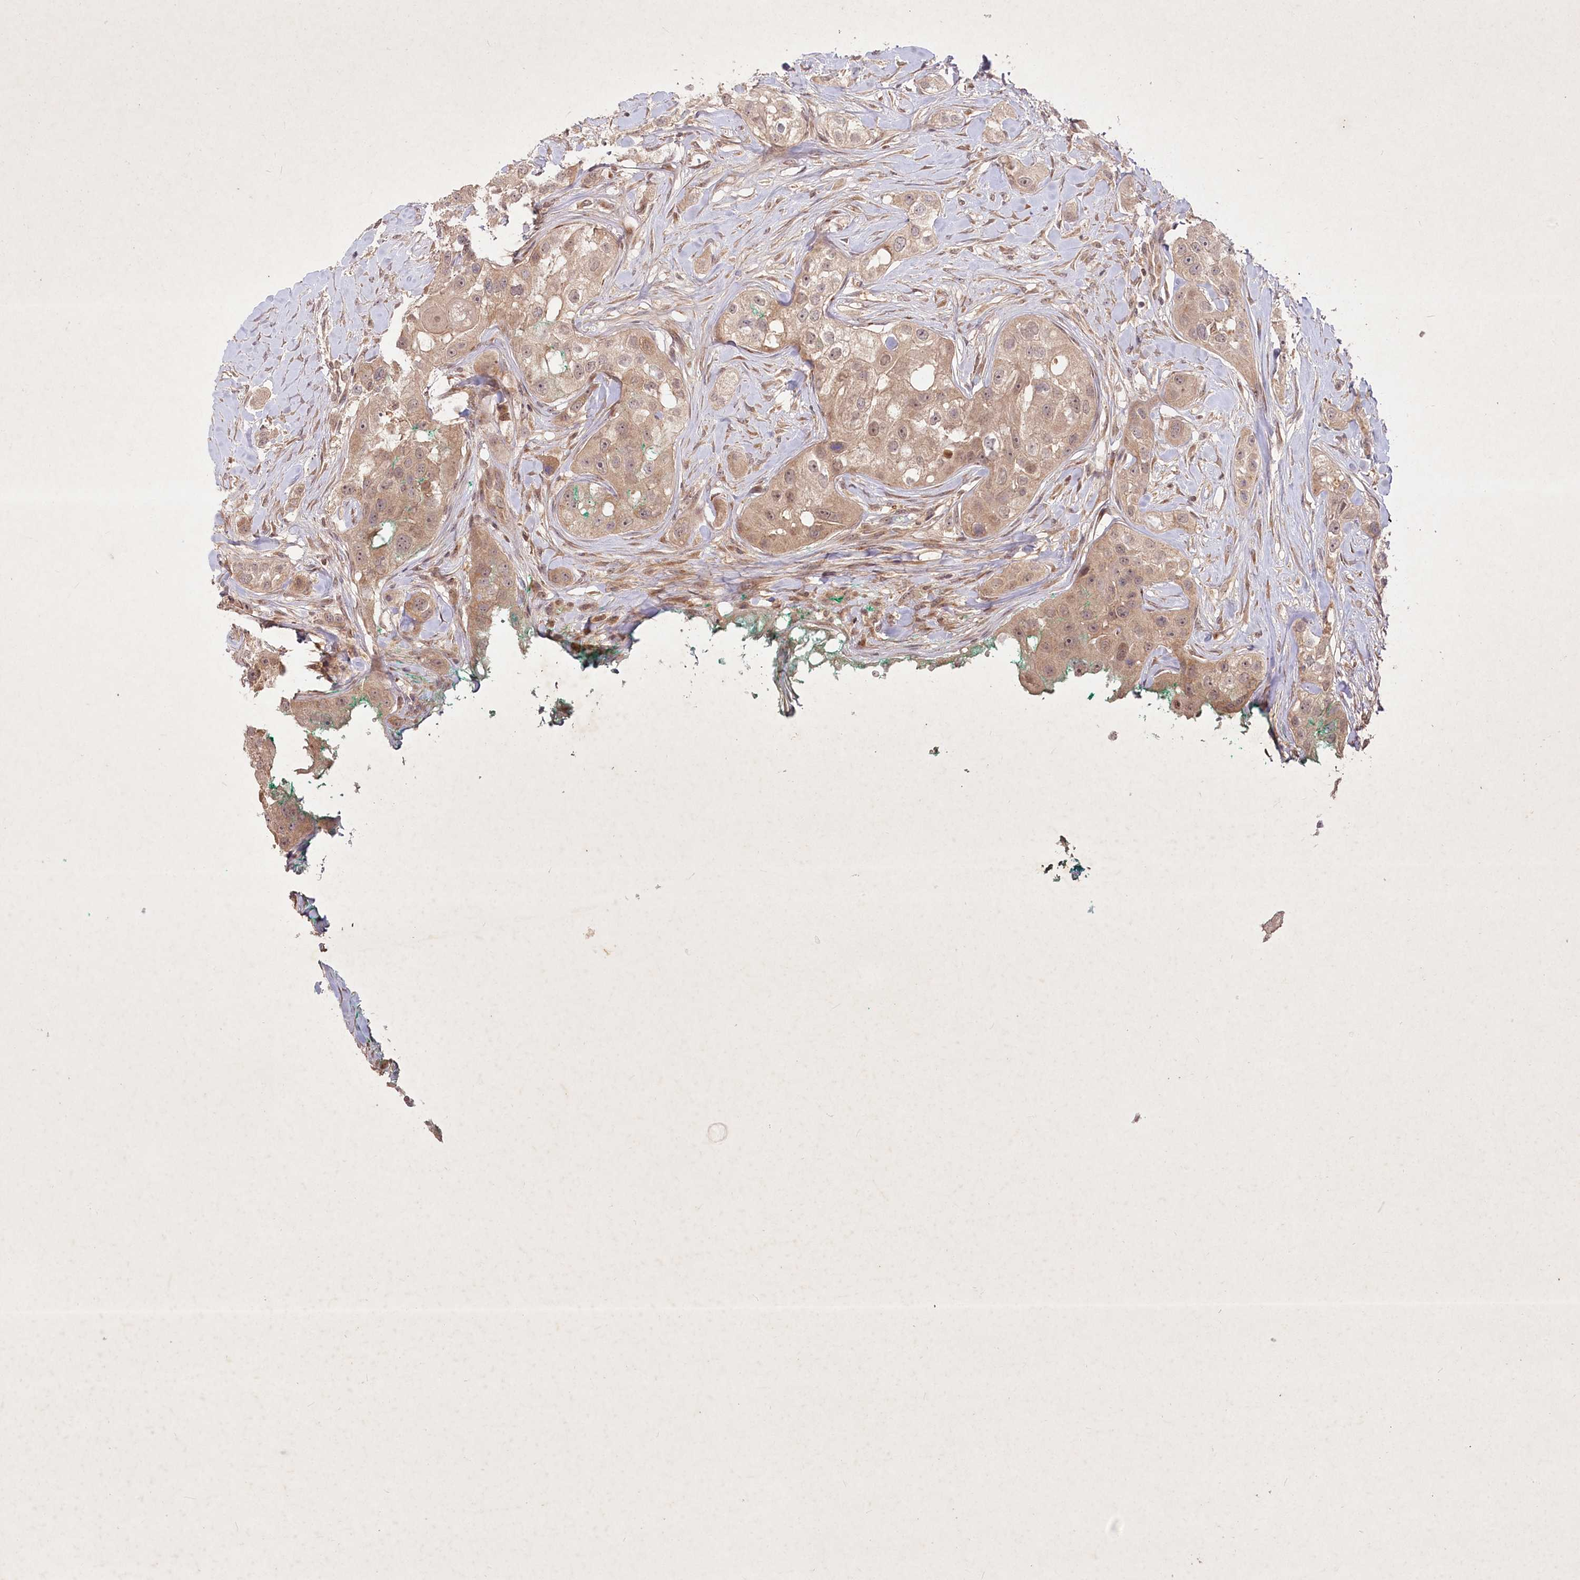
{"staining": {"intensity": "weak", "quantity": ">75%", "location": "cytoplasmic/membranous"}, "tissue": "head and neck cancer", "cell_type": "Tumor cells", "image_type": "cancer", "snomed": [{"axis": "morphology", "description": "Normal tissue, NOS"}, {"axis": "morphology", "description": "Squamous cell carcinoma, NOS"}, {"axis": "topography", "description": "Skeletal muscle"}, {"axis": "topography", "description": "Head-Neck"}], "caption": "A low amount of weak cytoplasmic/membranous positivity is appreciated in approximately >75% of tumor cells in squamous cell carcinoma (head and neck) tissue.", "gene": "IRAK1BP1", "patient": {"sex": "male", "age": 51}}